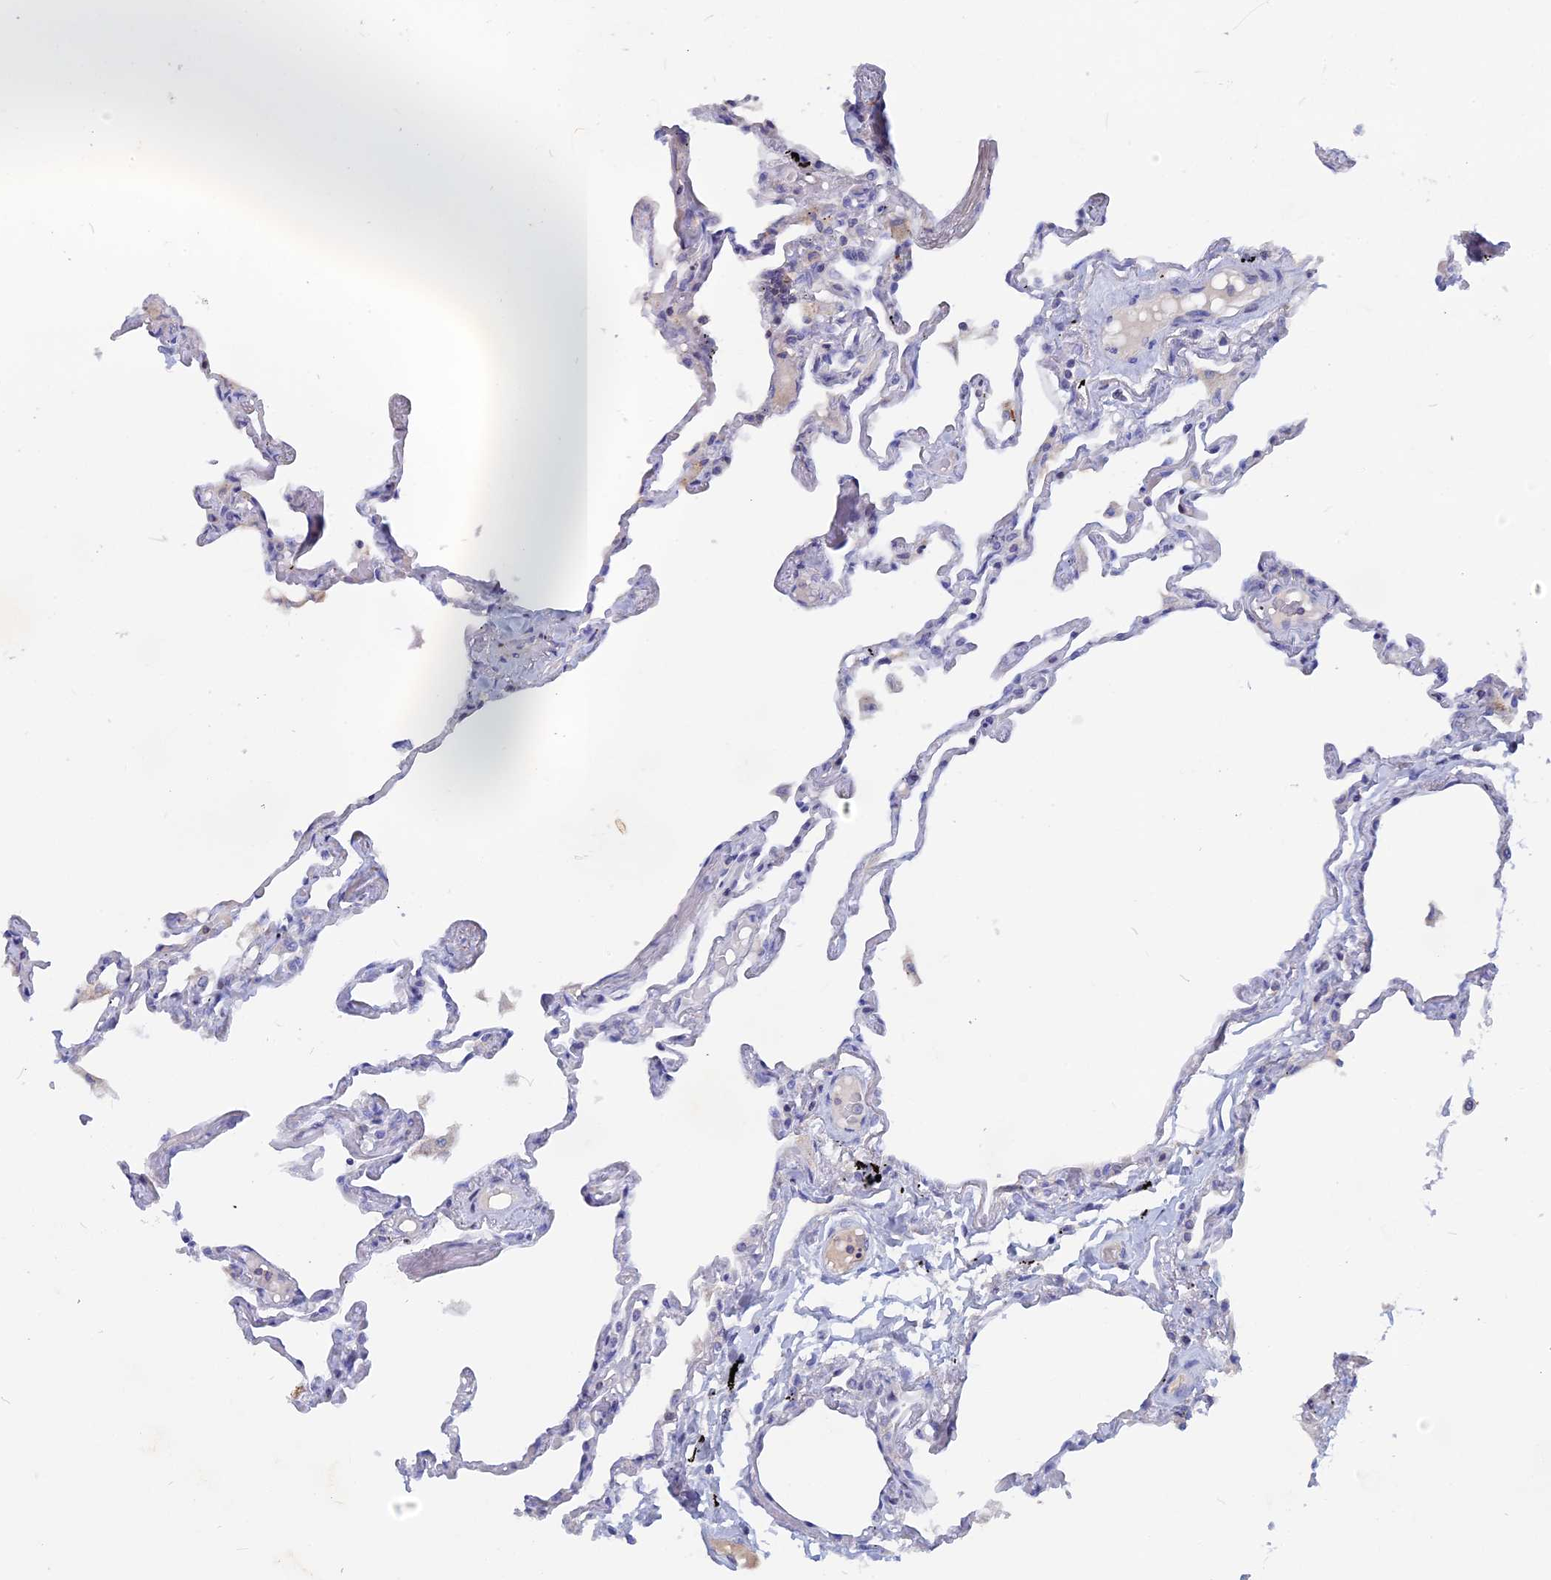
{"staining": {"intensity": "negative", "quantity": "none", "location": "none"}, "tissue": "lung", "cell_type": "Alveolar cells", "image_type": "normal", "snomed": [{"axis": "morphology", "description": "Normal tissue, NOS"}, {"axis": "topography", "description": "Lung"}], "caption": "Immunohistochemistry (IHC) micrograph of normal human lung stained for a protein (brown), which exhibits no positivity in alveolar cells.", "gene": "ACP7", "patient": {"sex": "female", "age": 67}}